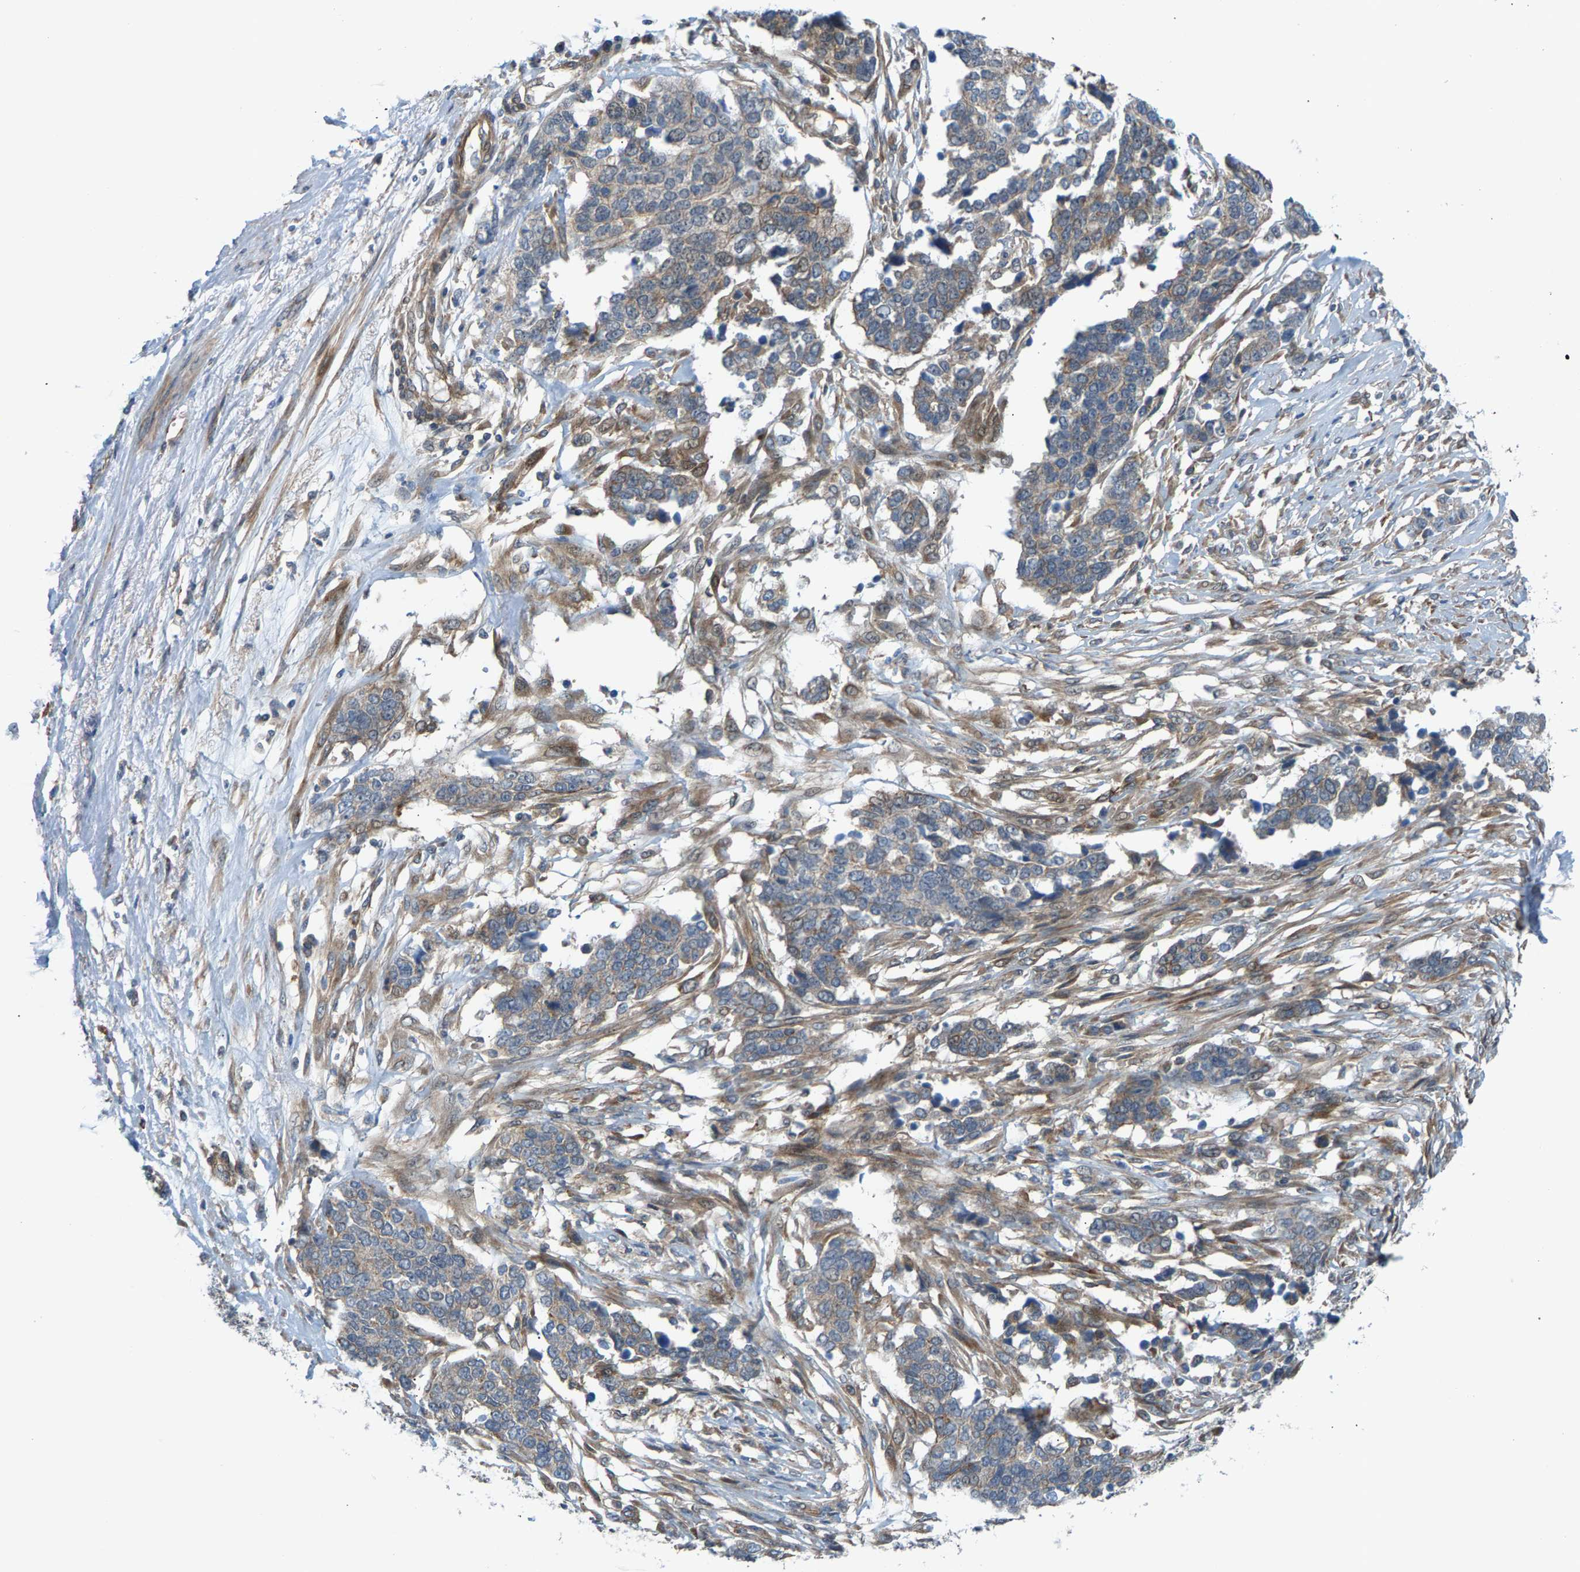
{"staining": {"intensity": "weak", "quantity": "25%-75%", "location": "cytoplasmic/membranous"}, "tissue": "ovarian cancer", "cell_type": "Tumor cells", "image_type": "cancer", "snomed": [{"axis": "morphology", "description": "Cystadenocarcinoma, serous, NOS"}, {"axis": "topography", "description": "Ovary"}], "caption": "A high-resolution histopathology image shows immunohistochemistry (IHC) staining of ovarian cancer, which shows weak cytoplasmic/membranous expression in about 25%-75% of tumor cells. Immunohistochemistry (ihc) stains the protein of interest in brown and the nuclei are stained blue.", "gene": "PDCL", "patient": {"sex": "female", "age": 44}}